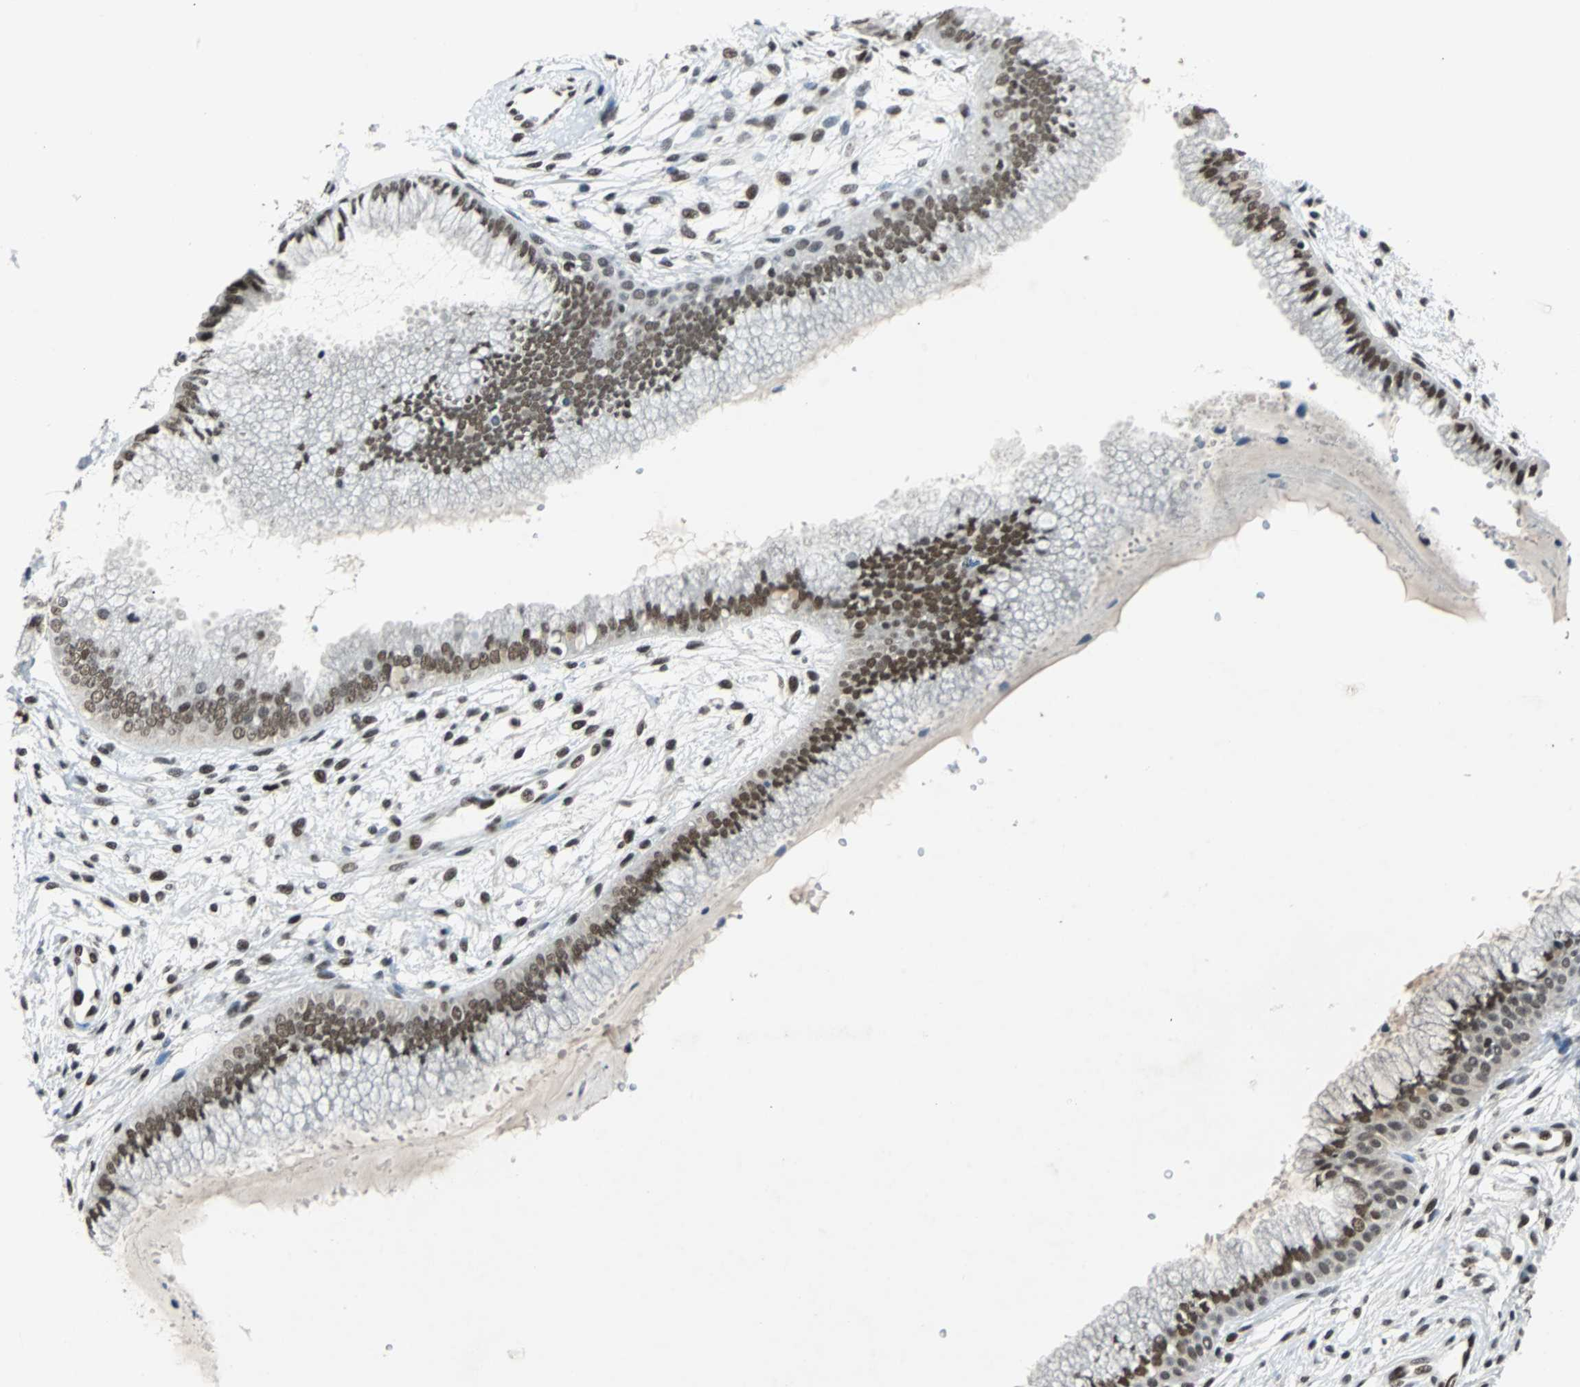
{"staining": {"intensity": "moderate", "quantity": ">75%", "location": "nuclear"}, "tissue": "cervix", "cell_type": "Glandular cells", "image_type": "normal", "snomed": [{"axis": "morphology", "description": "Normal tissue, NOS"}, {"axis": "topography", "description": "Cervix"}], "caption": "Immunohistochemical staining of normal human cervix displays >75% levels of moderate nuclear protein expression in about >75% of glandular cells. (DAB = brown stain, brightfield microscopy at high magnification).", "gene": "GATAD2A", "patient": {"sex": "female", "age": 39}}